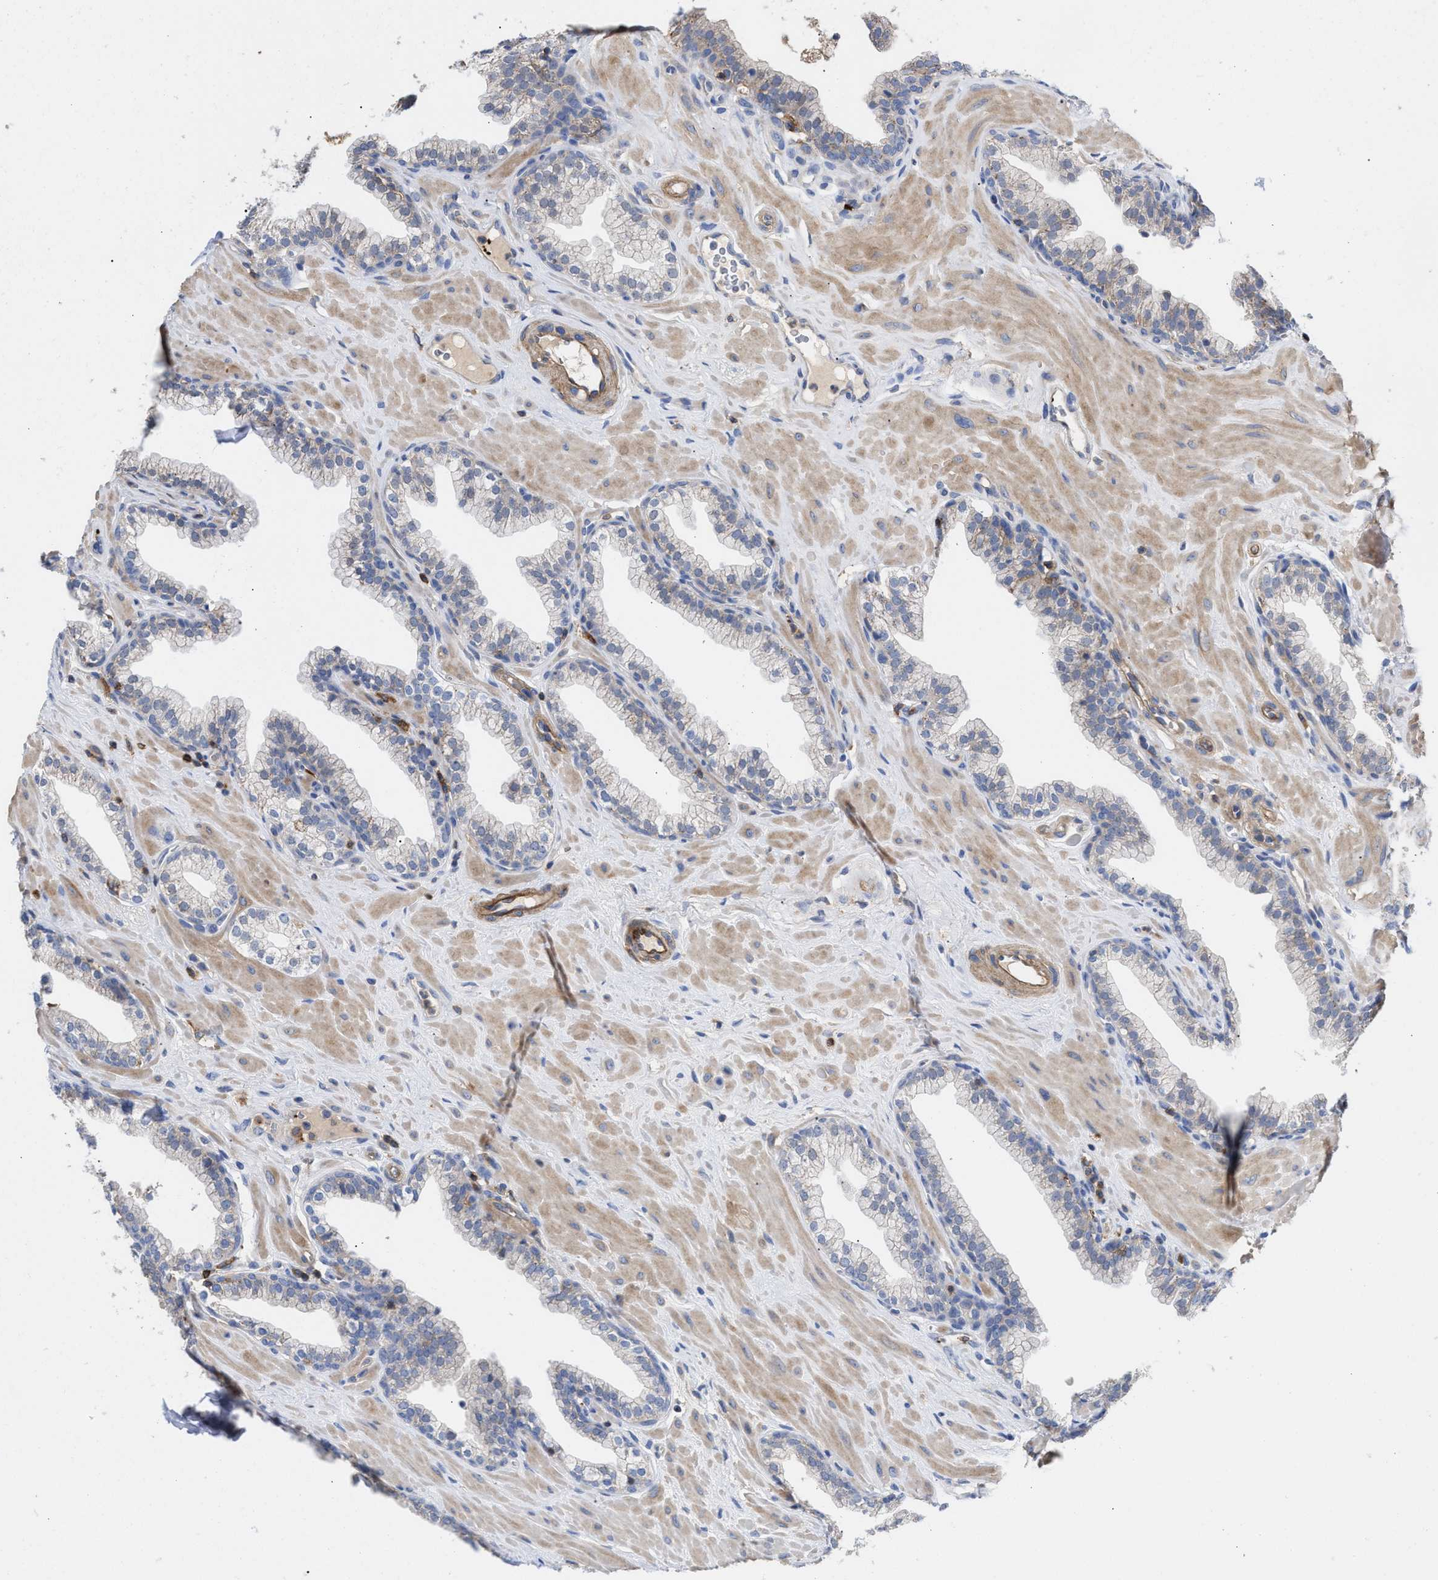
{"staining": {"intensity": "negative", "quantity": "none", "location": "none"}, "tissue": "prostate", "cell_type": "Glandular cells", "image_type": "normal", "snomed": [{"axis": "morphology", "description": "Normal tissue, NOS"}, {"axis": "morphology", "description": "Urothelial carcinoma, Low grade"}, {"axis": "topography", "description": "Urinary bladder"}, {"axis": "topography", "description": "Prostate"}], "caption": "Protein analysis of unremarkable prostate displays no significant staining in glandular cells.", "gene": "HS3ST5", "patient": {"sex": "male", "age": 60}}